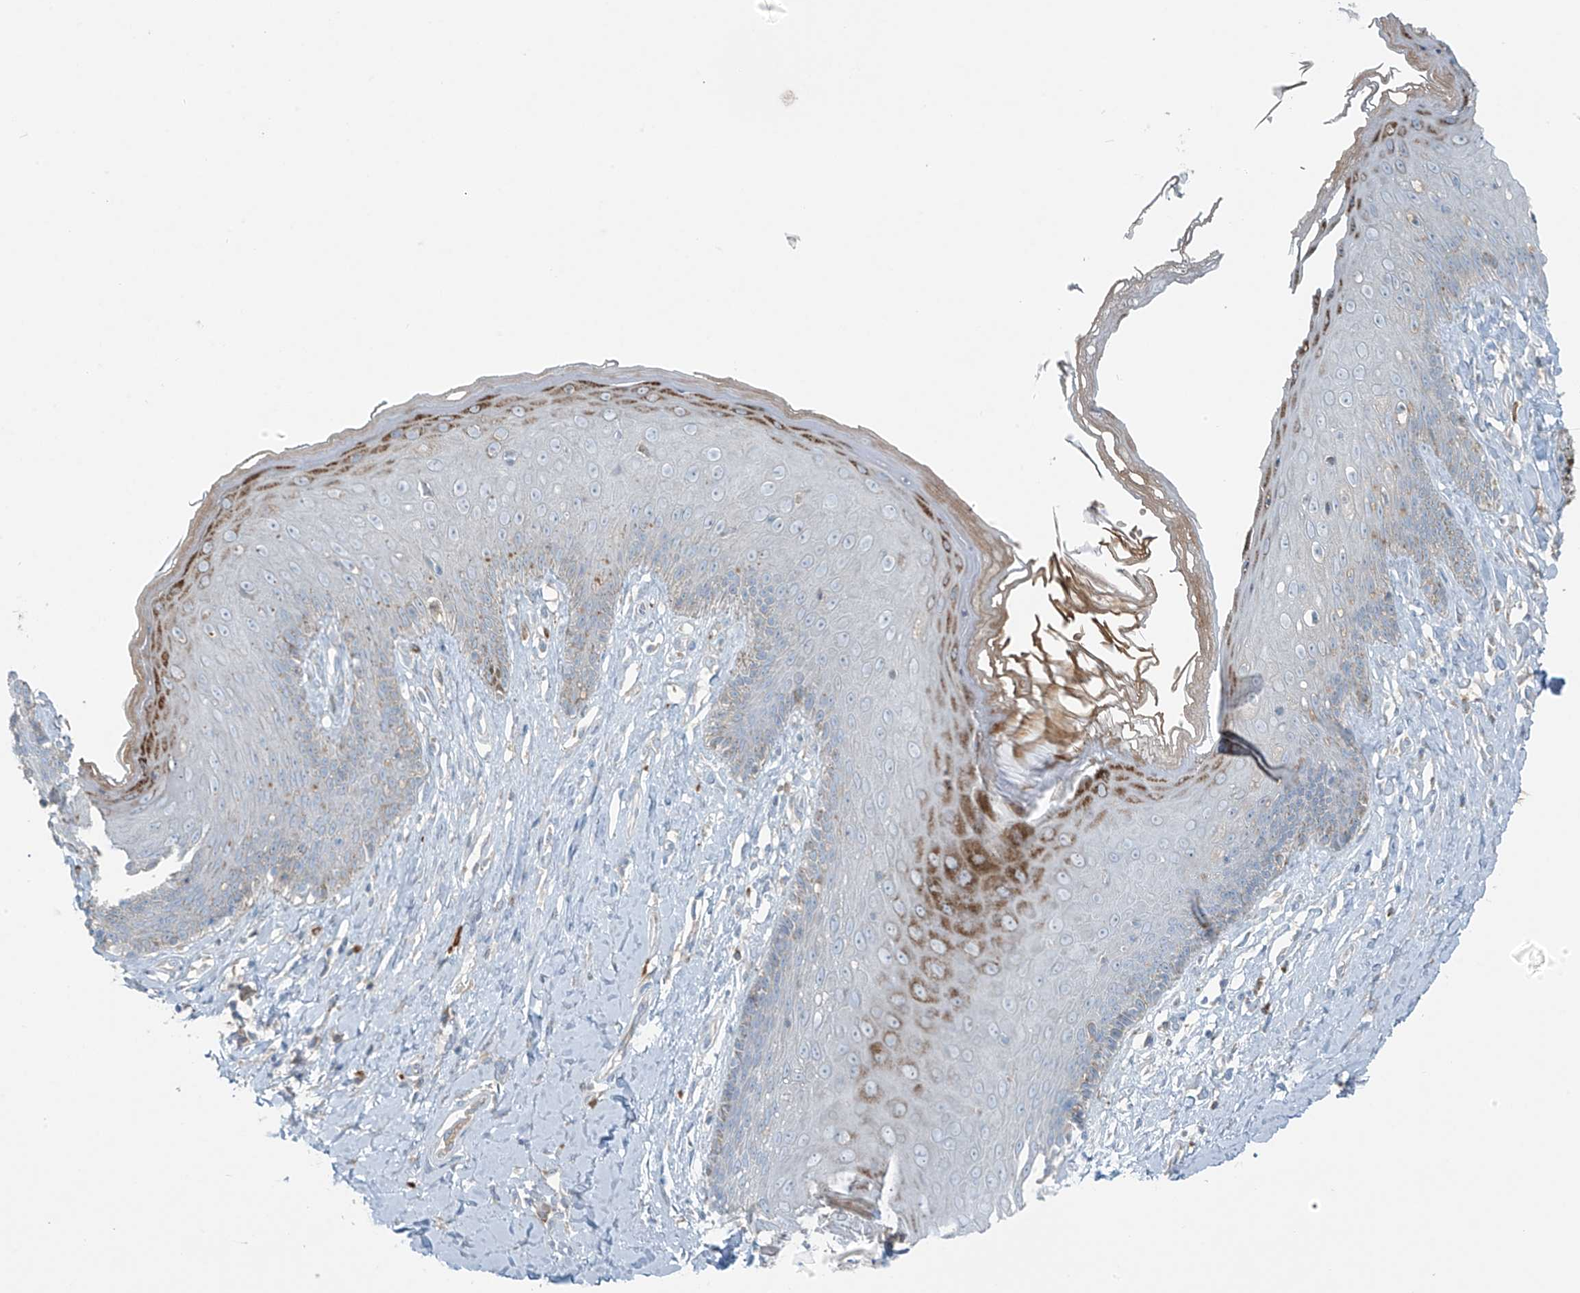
{"staining": {"intensity": "moderate", "quantity": "<25%", "location": "cytoplasmic/membranous"}, "tissue": "skin", "cell_type": "Epidermal cells", "image_type": "normal", "snomed": [{"axis": "morphology", "description": "Normal tissue, NOS"}, {"axis": "morphology", "description": "Squamous cell carcinoma, NOS"}, {"axis": "topography", "description": "Vulva"}], "caption": "This photomicrograph reveals IHC staining of benign skin, with low moderate cytoplasmic/membranous staining in about <25% of epidermal cells.", "gene": "FAM131C", "patient": {"sex": "female", "age": 85}}